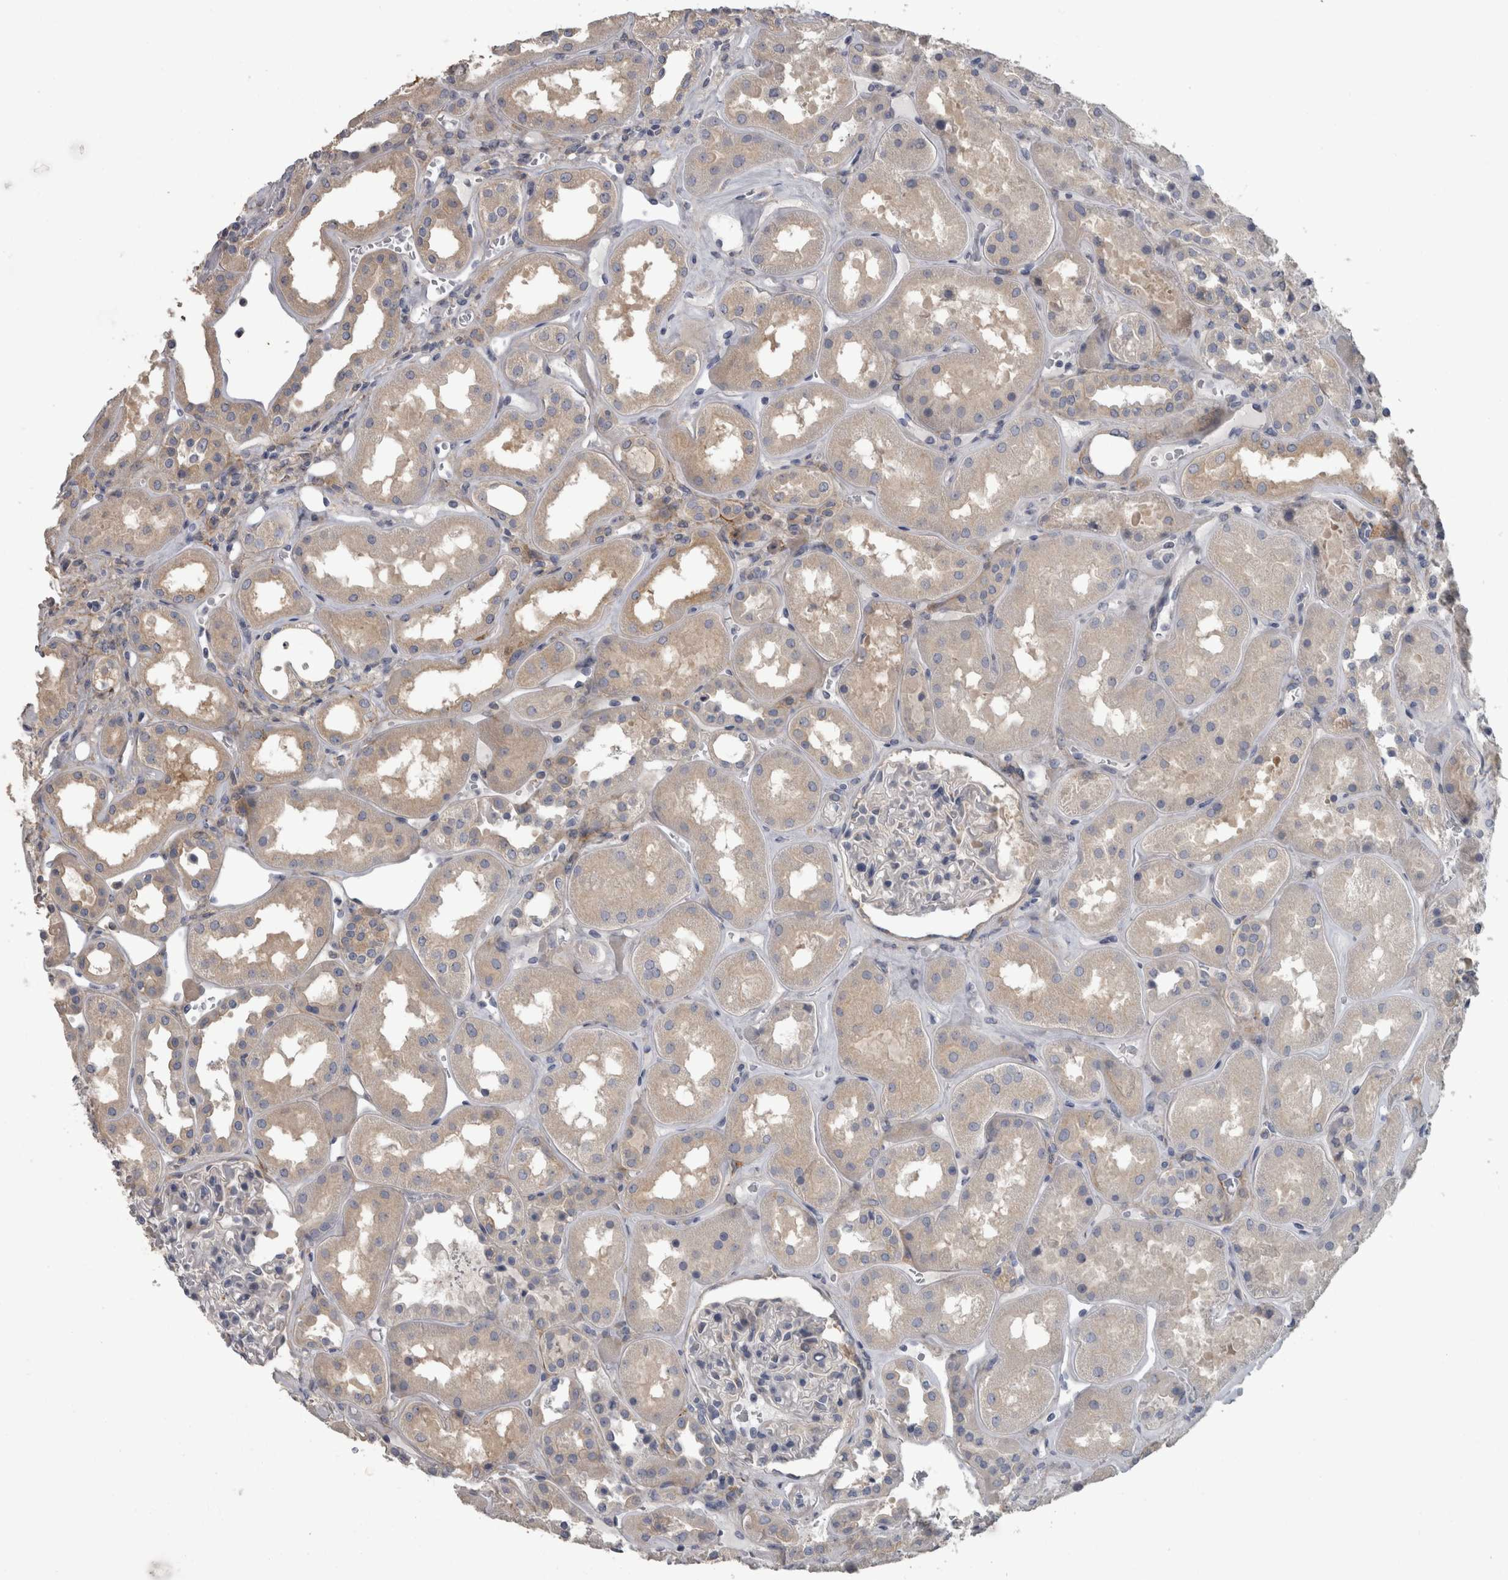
{"staining": {"intensity": "negative", "quantity": "none", "location": "none"}, "tissue": "kidney", "cell_type": "Cells in glomeruli", "image_type": "normal", "snomed": [{"axis": "morphology", "description": "Normal tissue, NOS"}, {"axis": "topography", "description": "Kidney"}], "caption": "Immunohistochemical staining of unremarkable kidney demonstrates no significant positivity in cells in glomeruli. Brightfield microscopy of immunohistochemistry stained with DAB (3,3'-diaminobenzidine) (brown) and hematoxylin (blue), captured at high magnification.", "gene": "EFEMP2", "patient": {"sex": "male", "age": 70}}